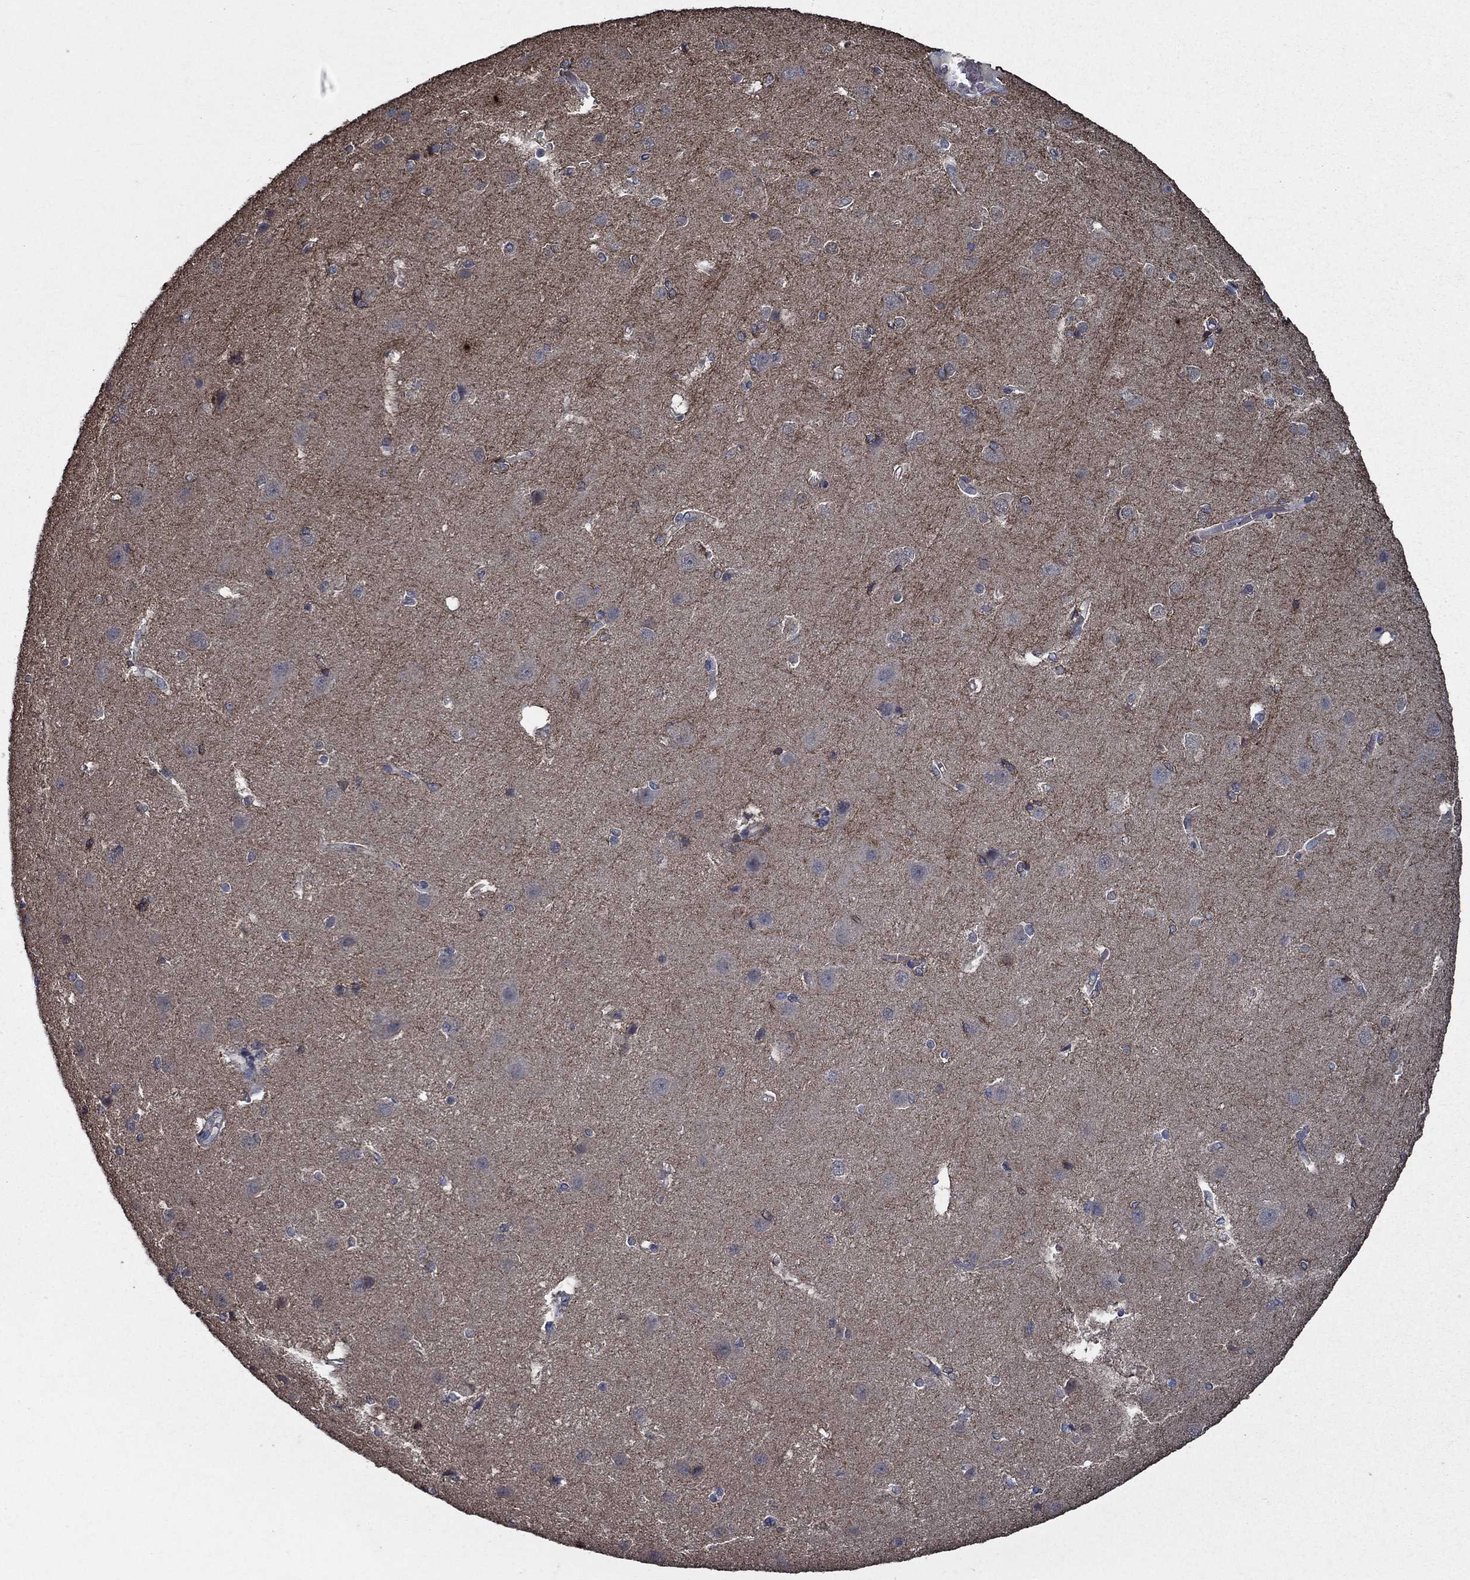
{"staining": {"intensity": "negative", "quantity": "none", "location": "none"}, "tissue": "cerebral cortex", "cell_type": "Endothelial cells", "image_type": "normal", "snomed": [{"axis": "morphology", "description": "Normal tissue, NOS"}, {"axis": "topography", "description": "Cerebral cortex"}], "caption": "Protein analysis of benign cerebral cortex displays no significant expression in endothelial cells. (DAB (3,3'-diaminobenzidine) immunohistochemistry with hematoxylin counter stain).", "gene": "SLC44A1", "patient": {"sex": "male", "age": 37}}